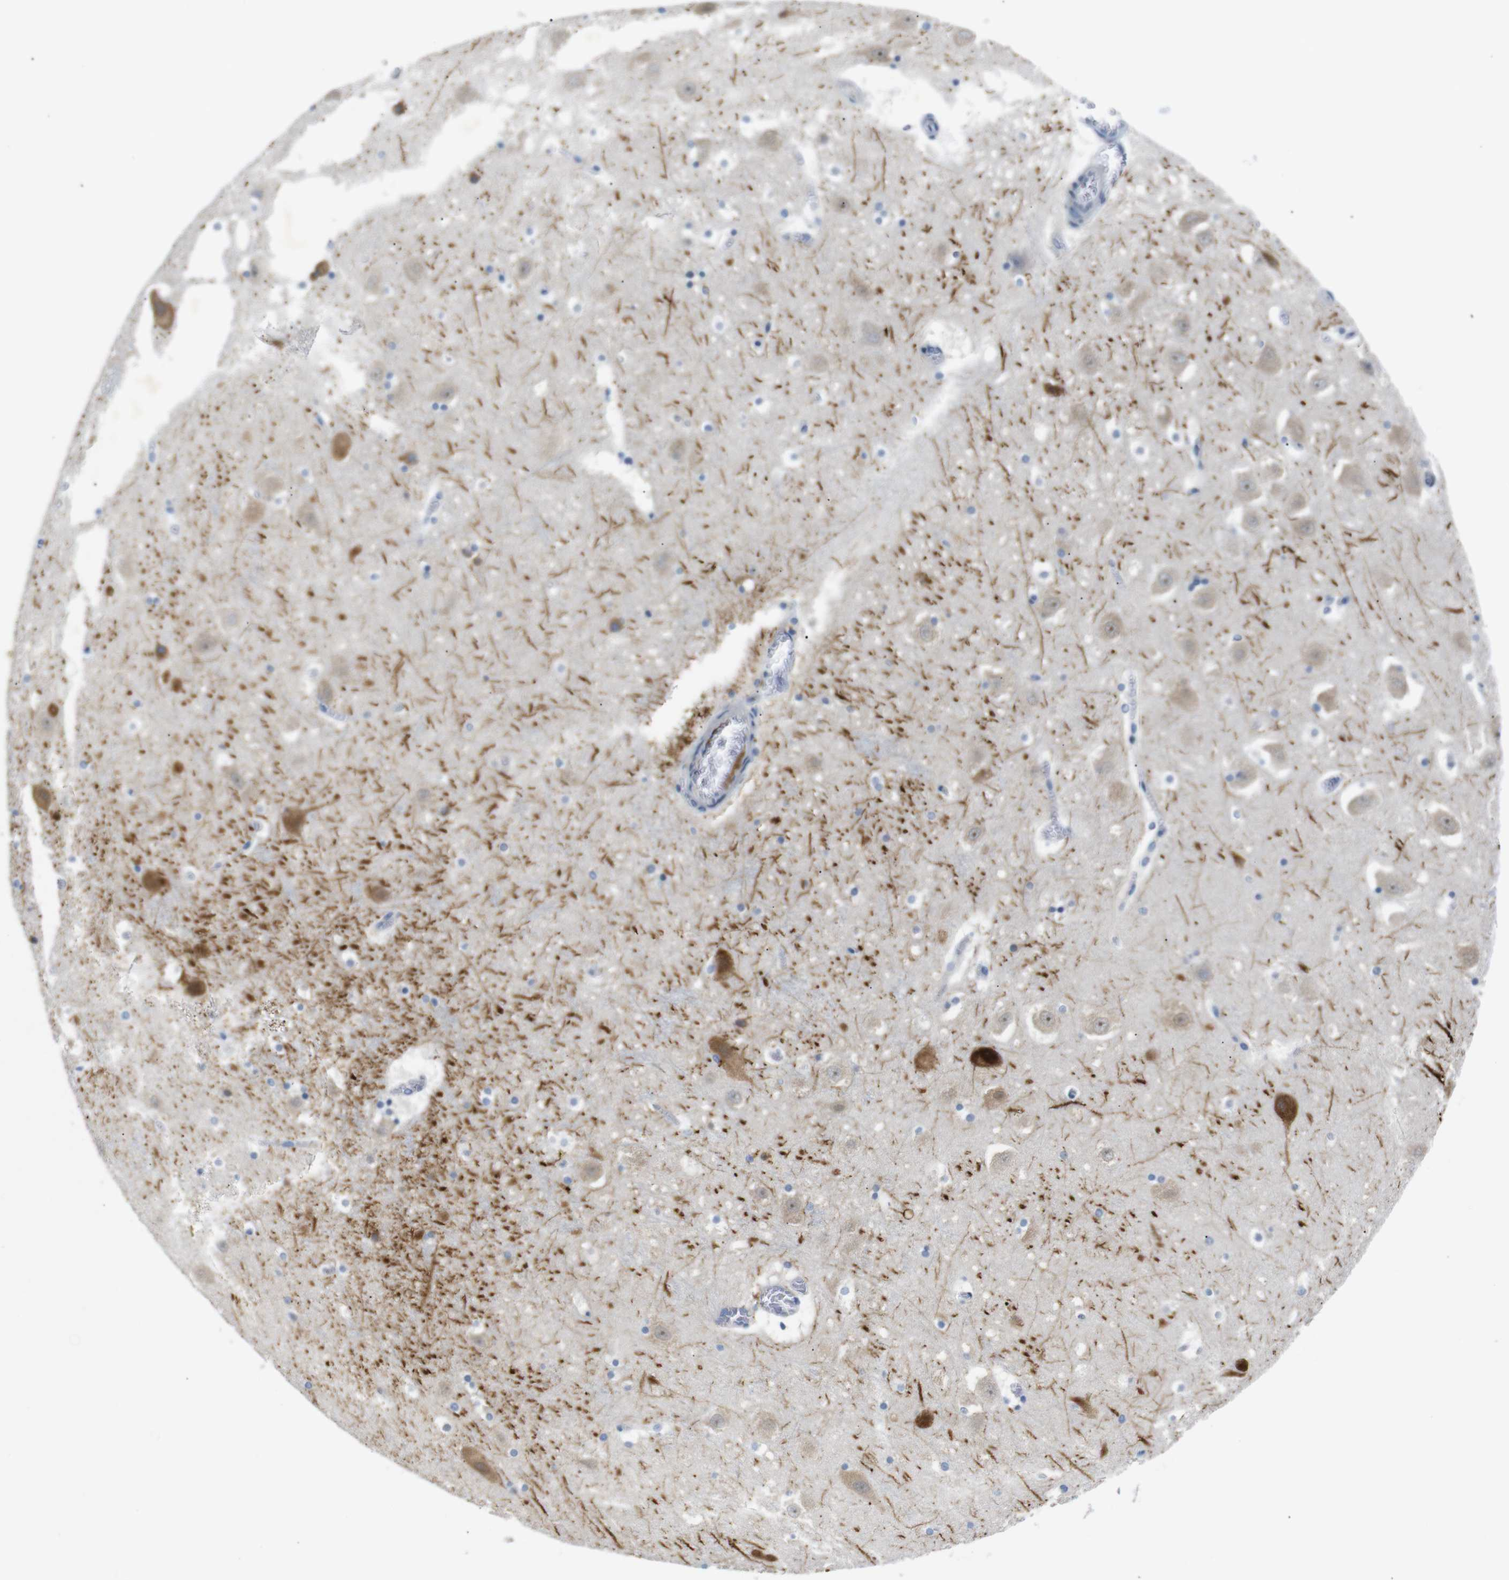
{"staining": {"intensity": "moderate", "quantity": "<25%", "location": "cytoplasmic/membranous"}, "tissue": "hippocampus", "cell_type": "Glial cells", "image_type": "normal", "snomed": [{"axis": "morphology", "description": "Normal tissue, NOS"}, {"axis": "topography", "description": "Hippocampus"}], "caption": "Glial cells show low levels of moderate cytoplasmic/membranous positivity in about <25% of cells in unremarkable human hippocampus. The protein of interest is shown in brown color, while the nuclei are stained blue.", "gene": "DCP1A", "patient": {"sex": "male", "age": 45}}